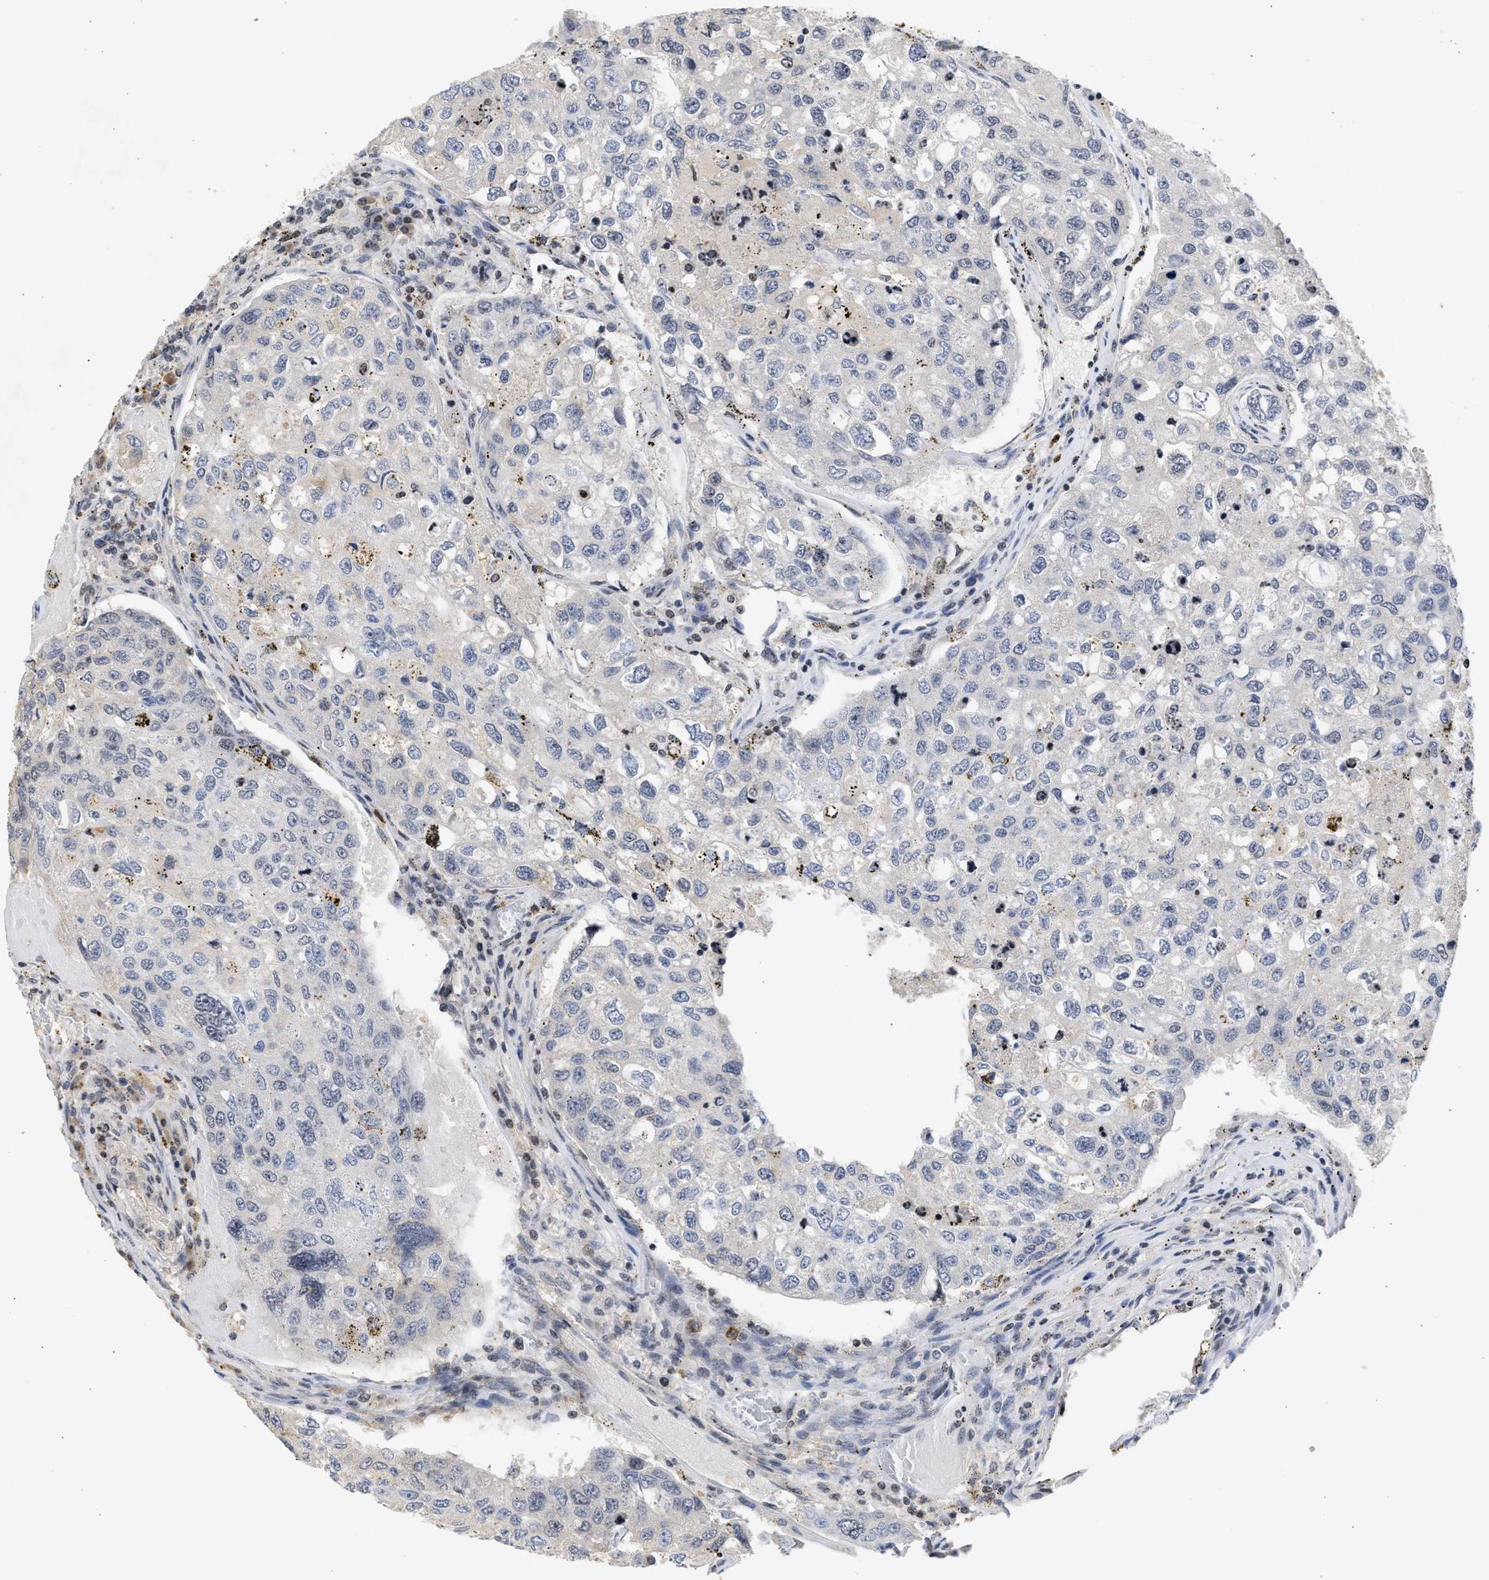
{"staining": {"intensity": "negative", "quantity": "none", "location": "none"}, "tissue": "urothelial cancer", "cell_type": "Tumor cells", "image_type": "cancer", "snomed": [{"axis": "morphology", "description": "Urothelial carcinoma, High grade"}, {"axis": "topography", "description": "Lymph node"}, {"axis": "topography", "description": "Urinary bladder"}], "caption": "Urothelial cancer stained for a protein using IHC demonstrates no positivity tumor cells.", "gene": "ENSG00000142539", "patient": {"sex": "male", "age": 51}}